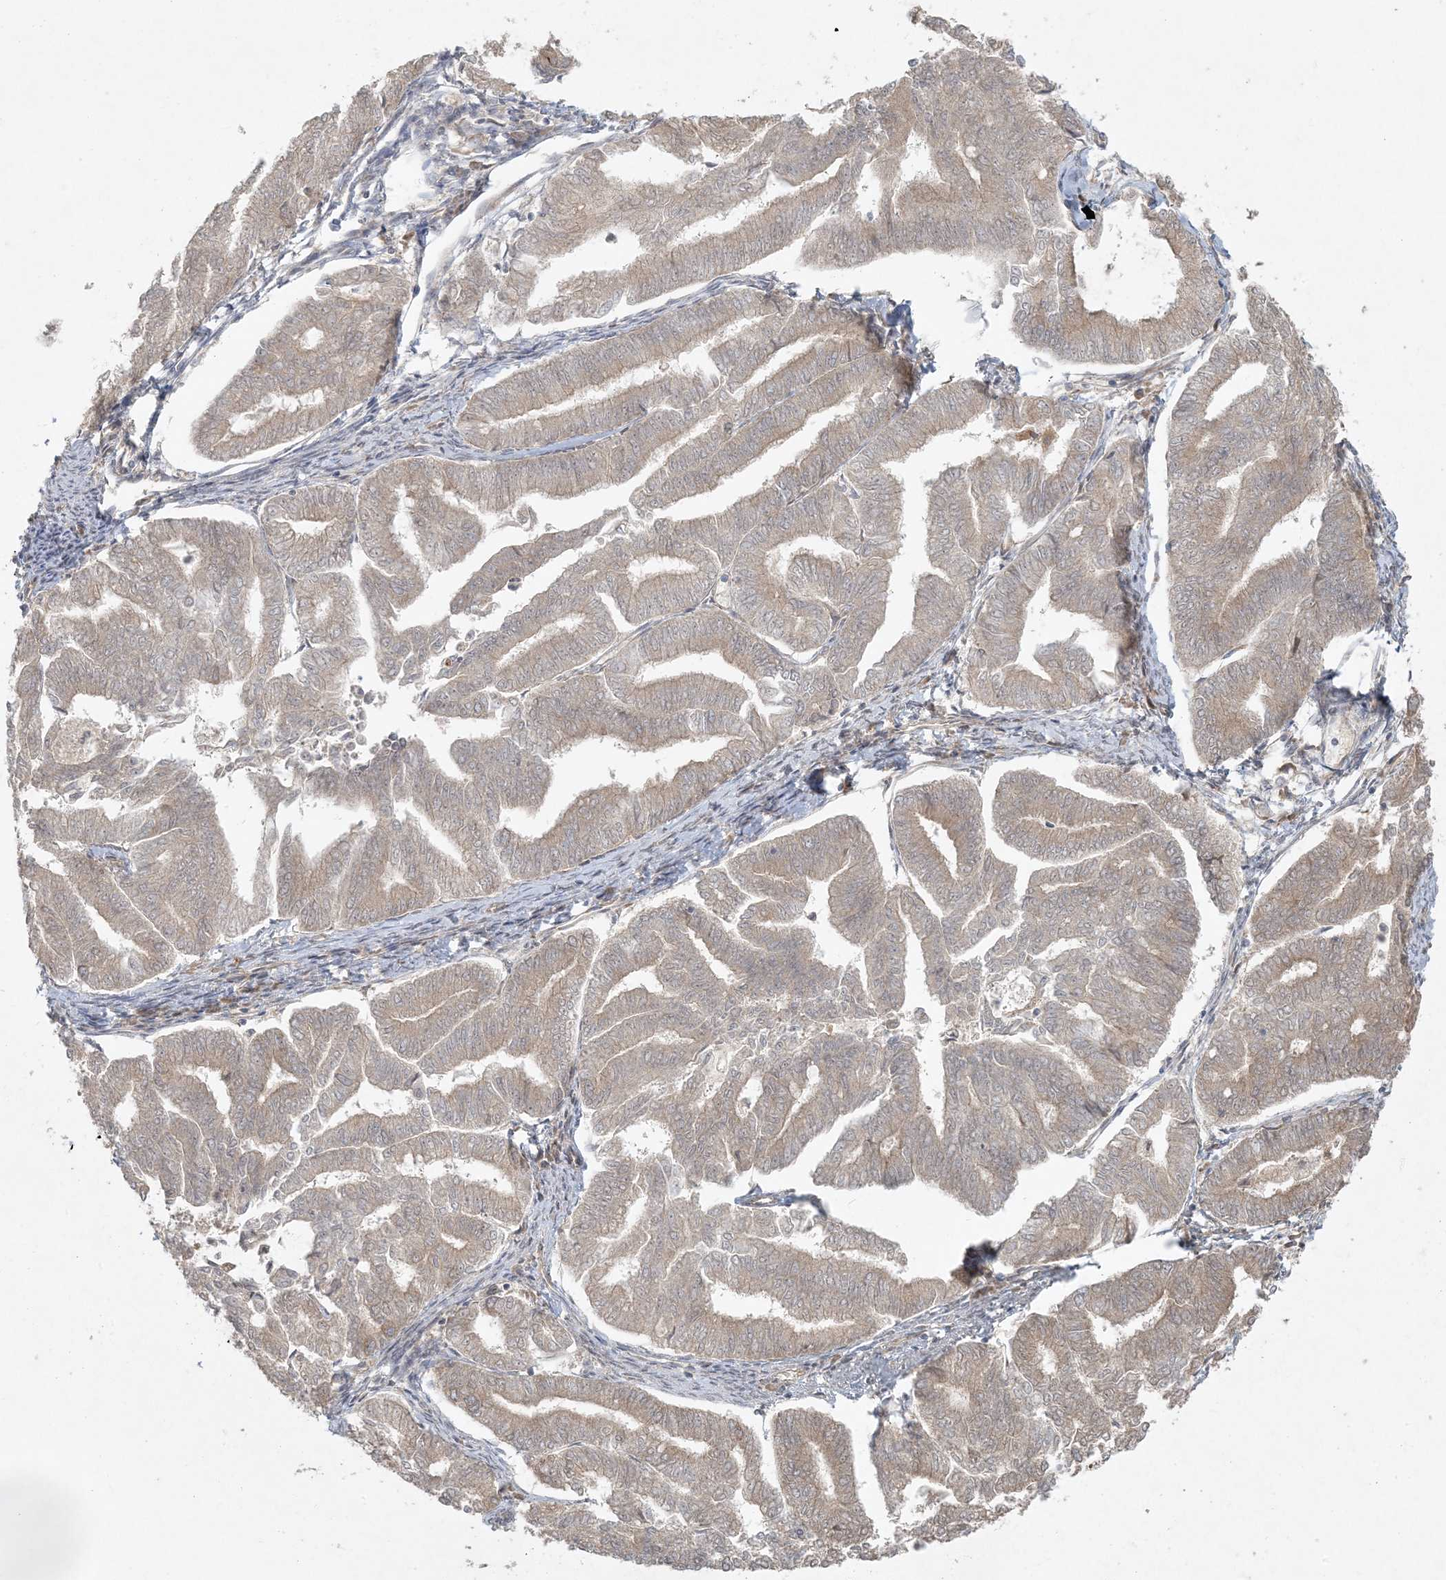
{"staining": {"intensity": "weak", "quantity": ">75%", "location": "cytoplasmic/membranous"}, "tissue": "endometrial cancer", "cell_type": "Tumor cells", "image_type": "cancer", "snomed": [{"axis": "morphology", "description": "Adenocarcinoma, NOS"}, {"axis": "topography", "description": "Endometrium"}], "caption": "This micrograph exhibits immunohistochemistry (IHC) staining of endometrial cancer (adenocarcinoma), with low weak cytoplasmic/membranous positivity in about >75% of tumor cells.", "gene": "ZNF263", "patient": {"sex": "female", "age": 79}}